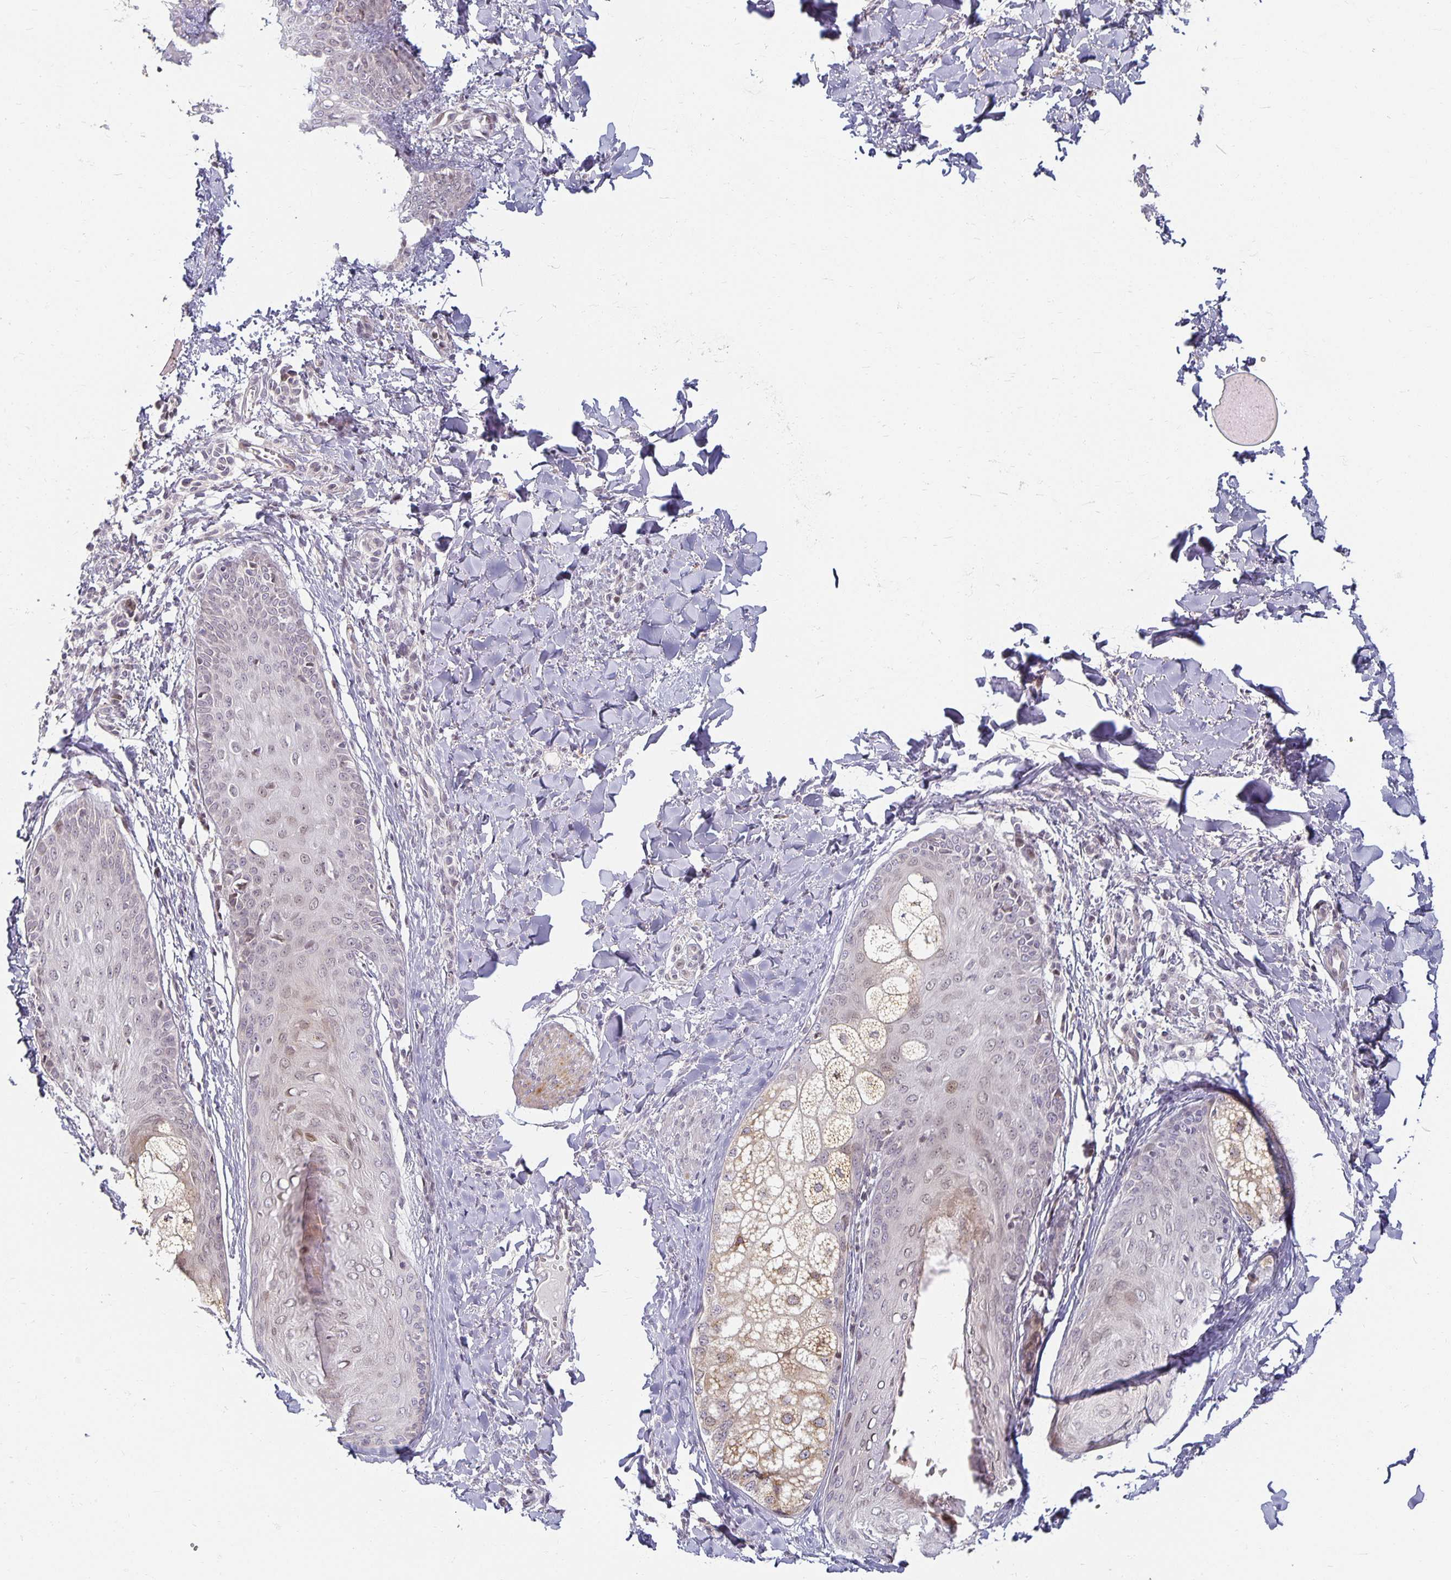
{"staining": {"intensity": "weak", "quantity": "<25%", "location": "cytoplasmic/membranous,nuclear"}, "tissue": "skin", "cell_type": "Fibroblasts", "image_type": "normal", "snomed": [{"axis": "morphology", "description": "Normal tissue, NOS"}, {"axis": "topography", "description": "Skin"}], "caption": "IHC micrograph of benign skin: human skin stained with DAB (3,3'-diaminobenzidine) demonstrates no significant protein staining in fibroblasts.", "gene": "EHF", "patient": {"sex": "male", "age": 16}}